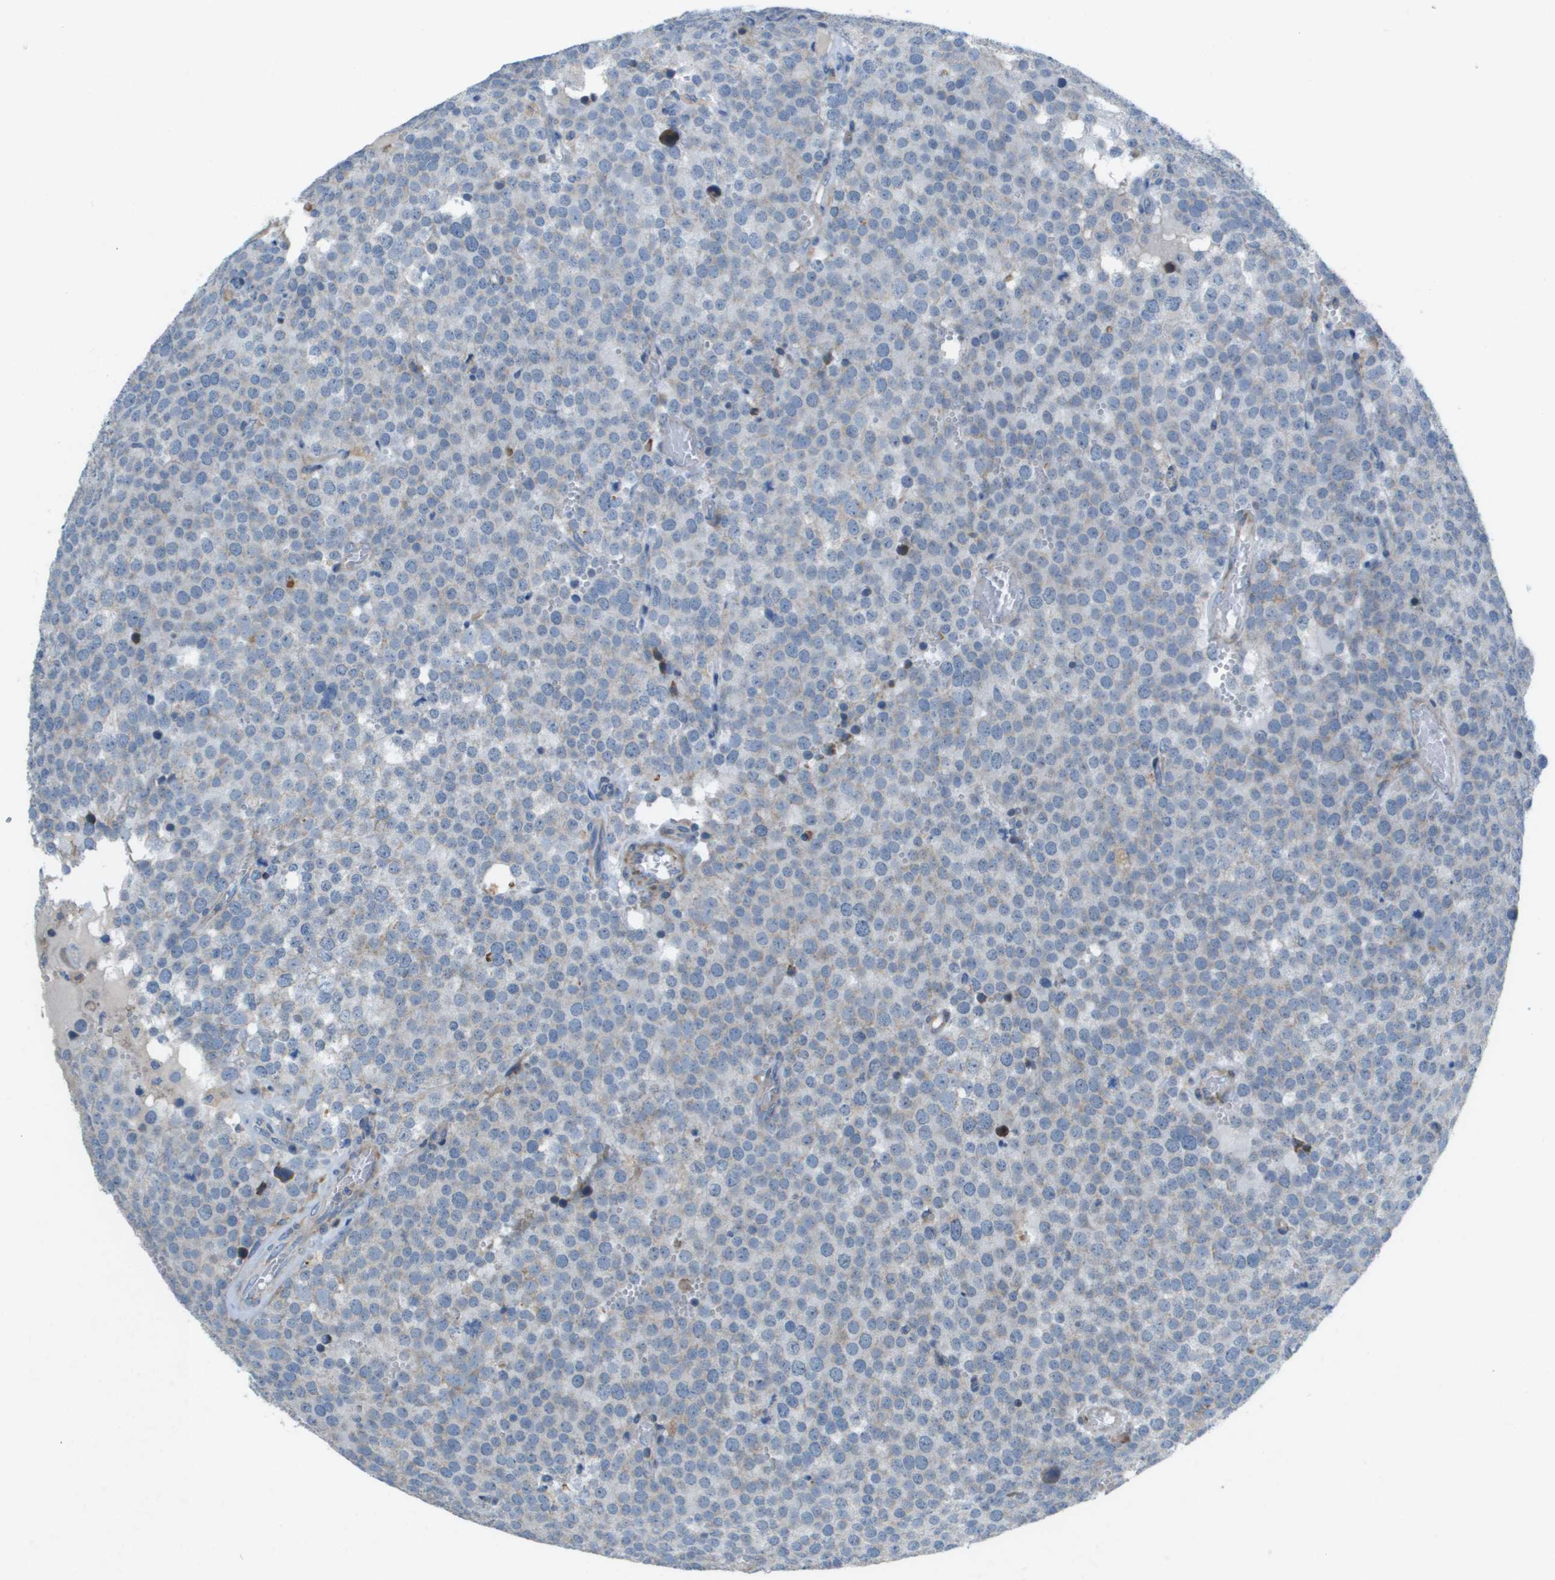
{"staining": {"intensity": "negative", "quantity": "none", "location": "none"}, "tissue": "testis cancer", "cell_type": "Tumor cells", "image_type": "cancer", "snomed": [{"axis": "morphology", "description": "Normal tissue, NOS"}, {"axis": "morphology", "description": "Seminoma, NOS"}, {"axis": "topography", "description": "Testis"}], "caption": "A micrograph of testis cancer stained for a protein shows no brown staining in tumor cells.", "gene": "GALNT6", "patient": {"sex": "male", "age": 71}}